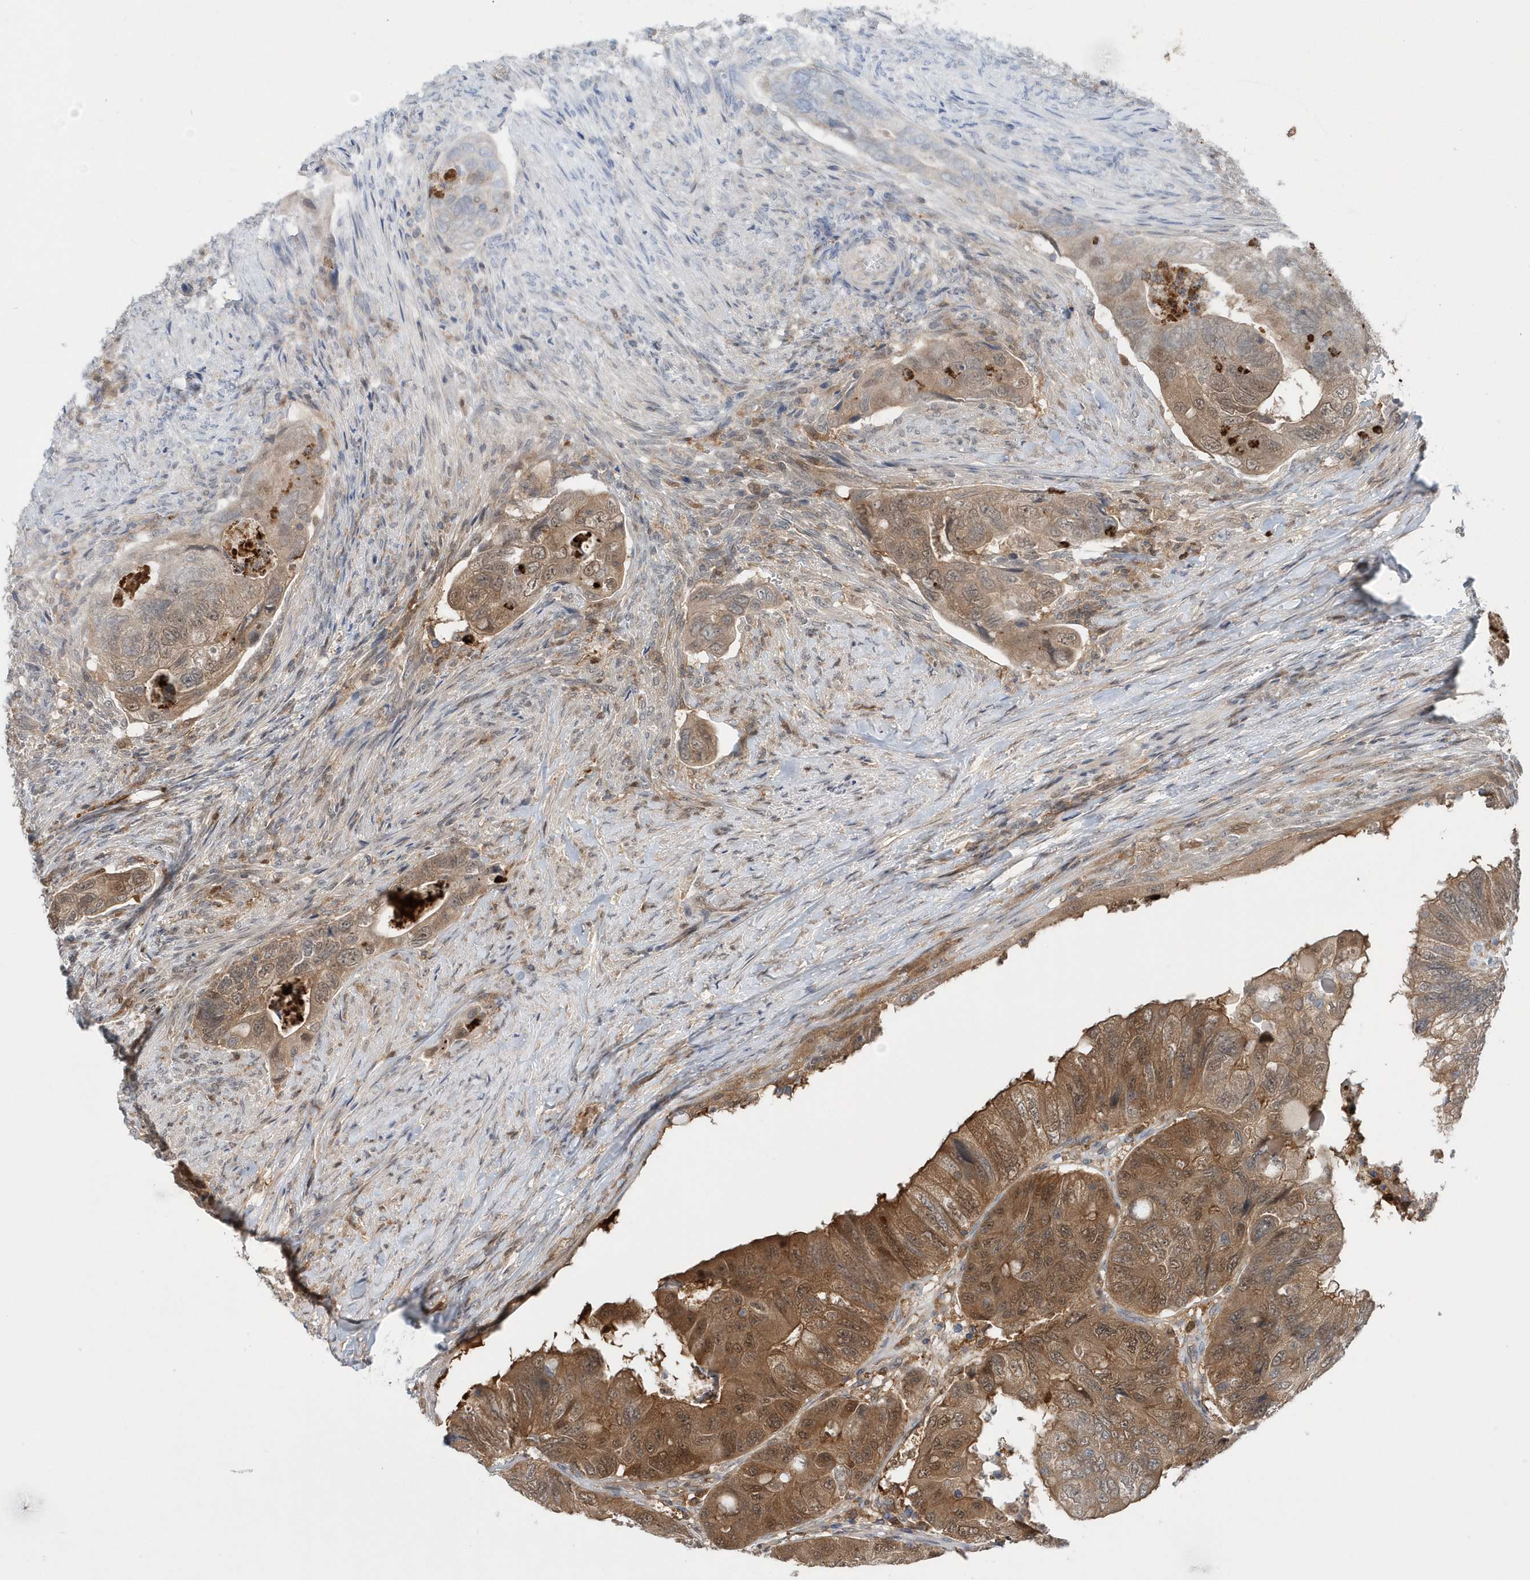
{"staining": {"intensity": "moderate", "quantity": ">75%", "location": "cytoplasmic/membranous,nuclear"}, "tissue": "colorectal cancer", "cell_type": "Tumor cells", "image_type": "cancer", "snomed": [{"axis": "morphology", "description": "Adenocarcinoma, NOS"}, {"axis": "topography", "description": "Rectum"}], "caption": "IHC of colorectal cancer (adenocarcinoma) demonstrates medium levels of moderate cytoplasmic/membranous and nuclear positivity in approximately >75% of tumor cells.", "gene": "RNF7", "patient": {"sex": "male", "age": 63}}